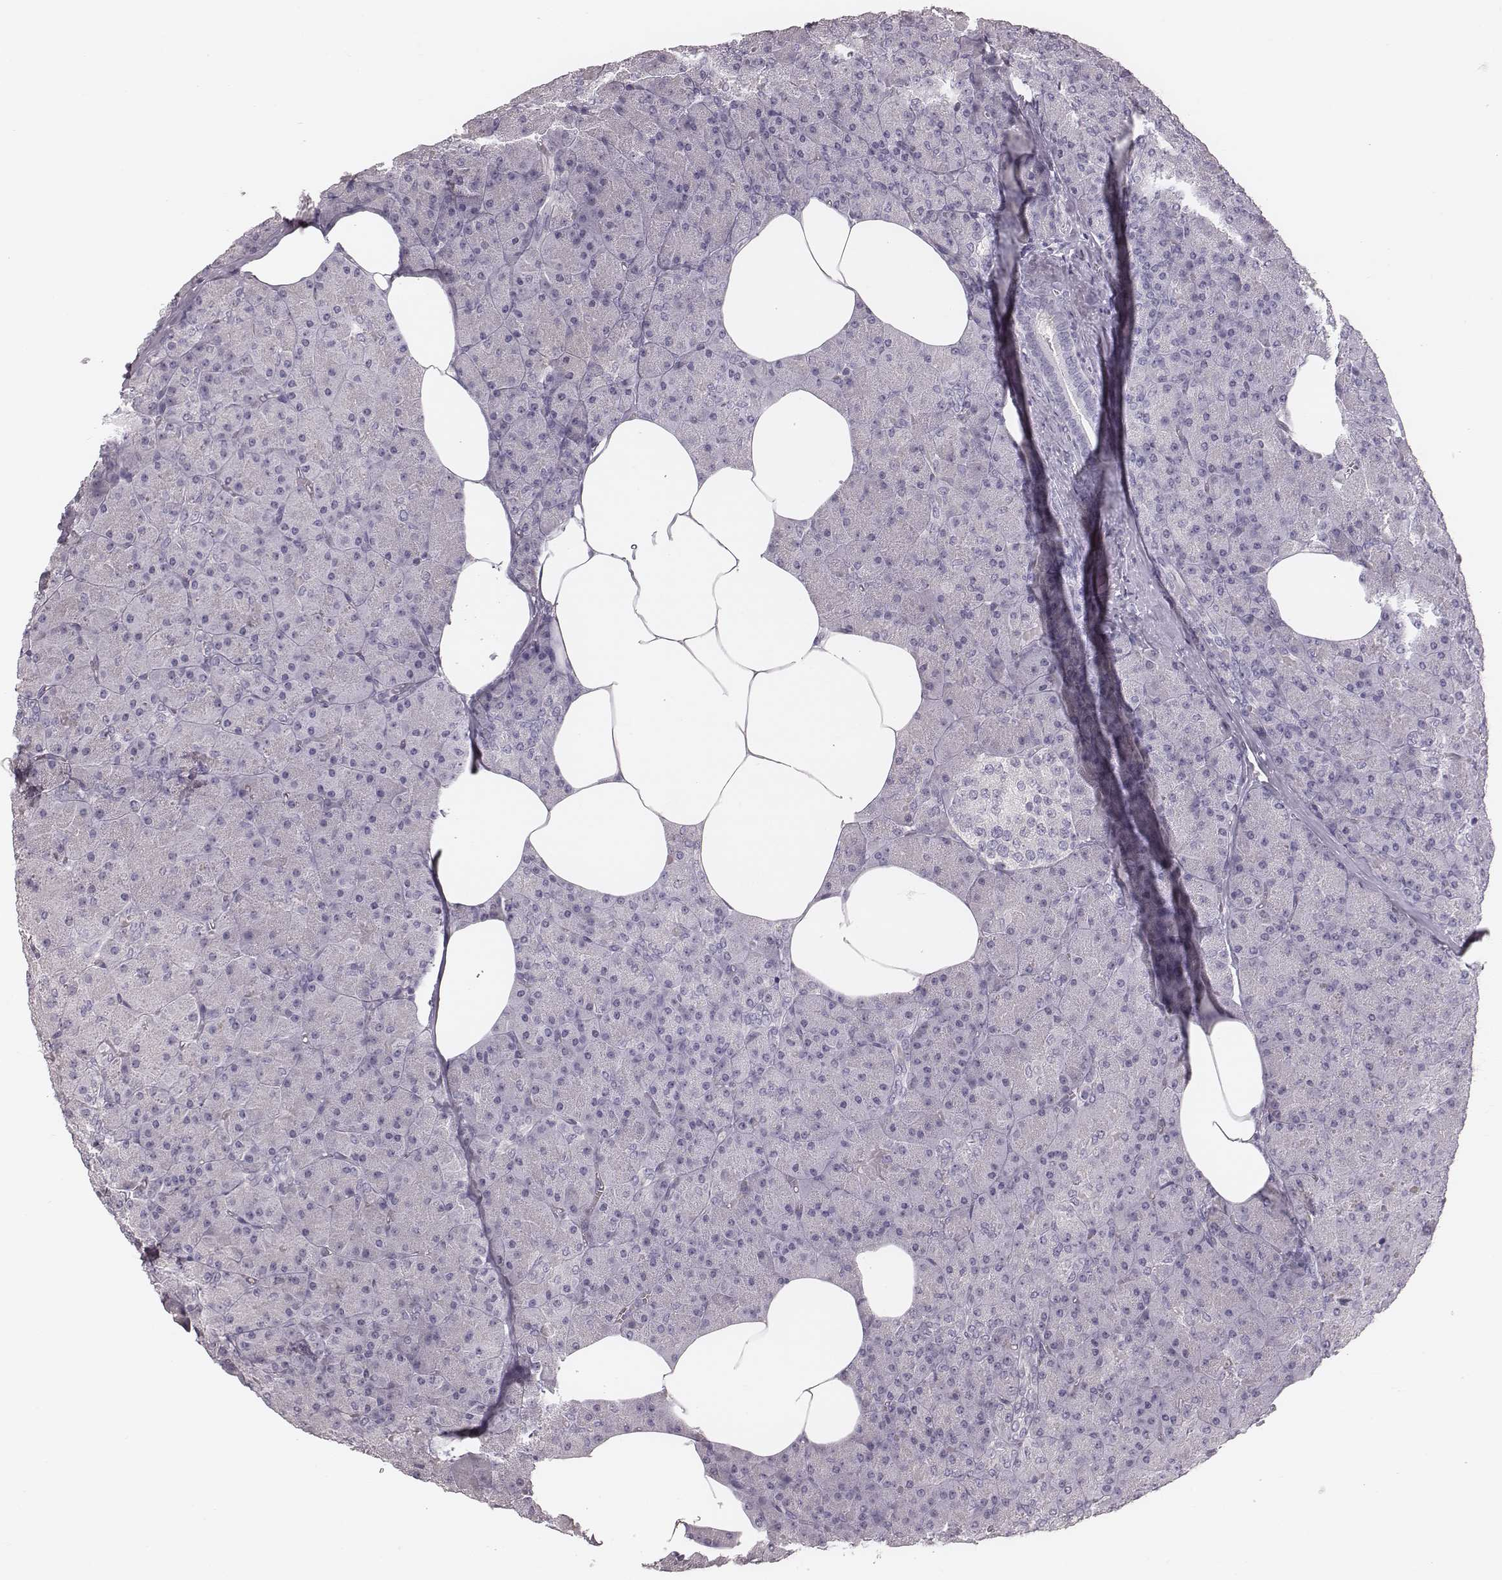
{"staining": {"intensity": "negative", "quantity": "none", "location": "none"}, "tissue": "pancreas", "cell_type": "Exocrine glandular cells", "image_type": "normal", "snomed": [{"axis": "morphology", "description": "Normal tissue, NOS"}, {"axis": "topography", "description": "Pancreas"}], "caption": "An immunohistochemistry (IHC) histopathology image of unremarkable pancreas is shown. There is no staining in exocrine glandular cells of pancreas.", "gene": "SPA17", "patient": {"sex": "female", "age": 45}}